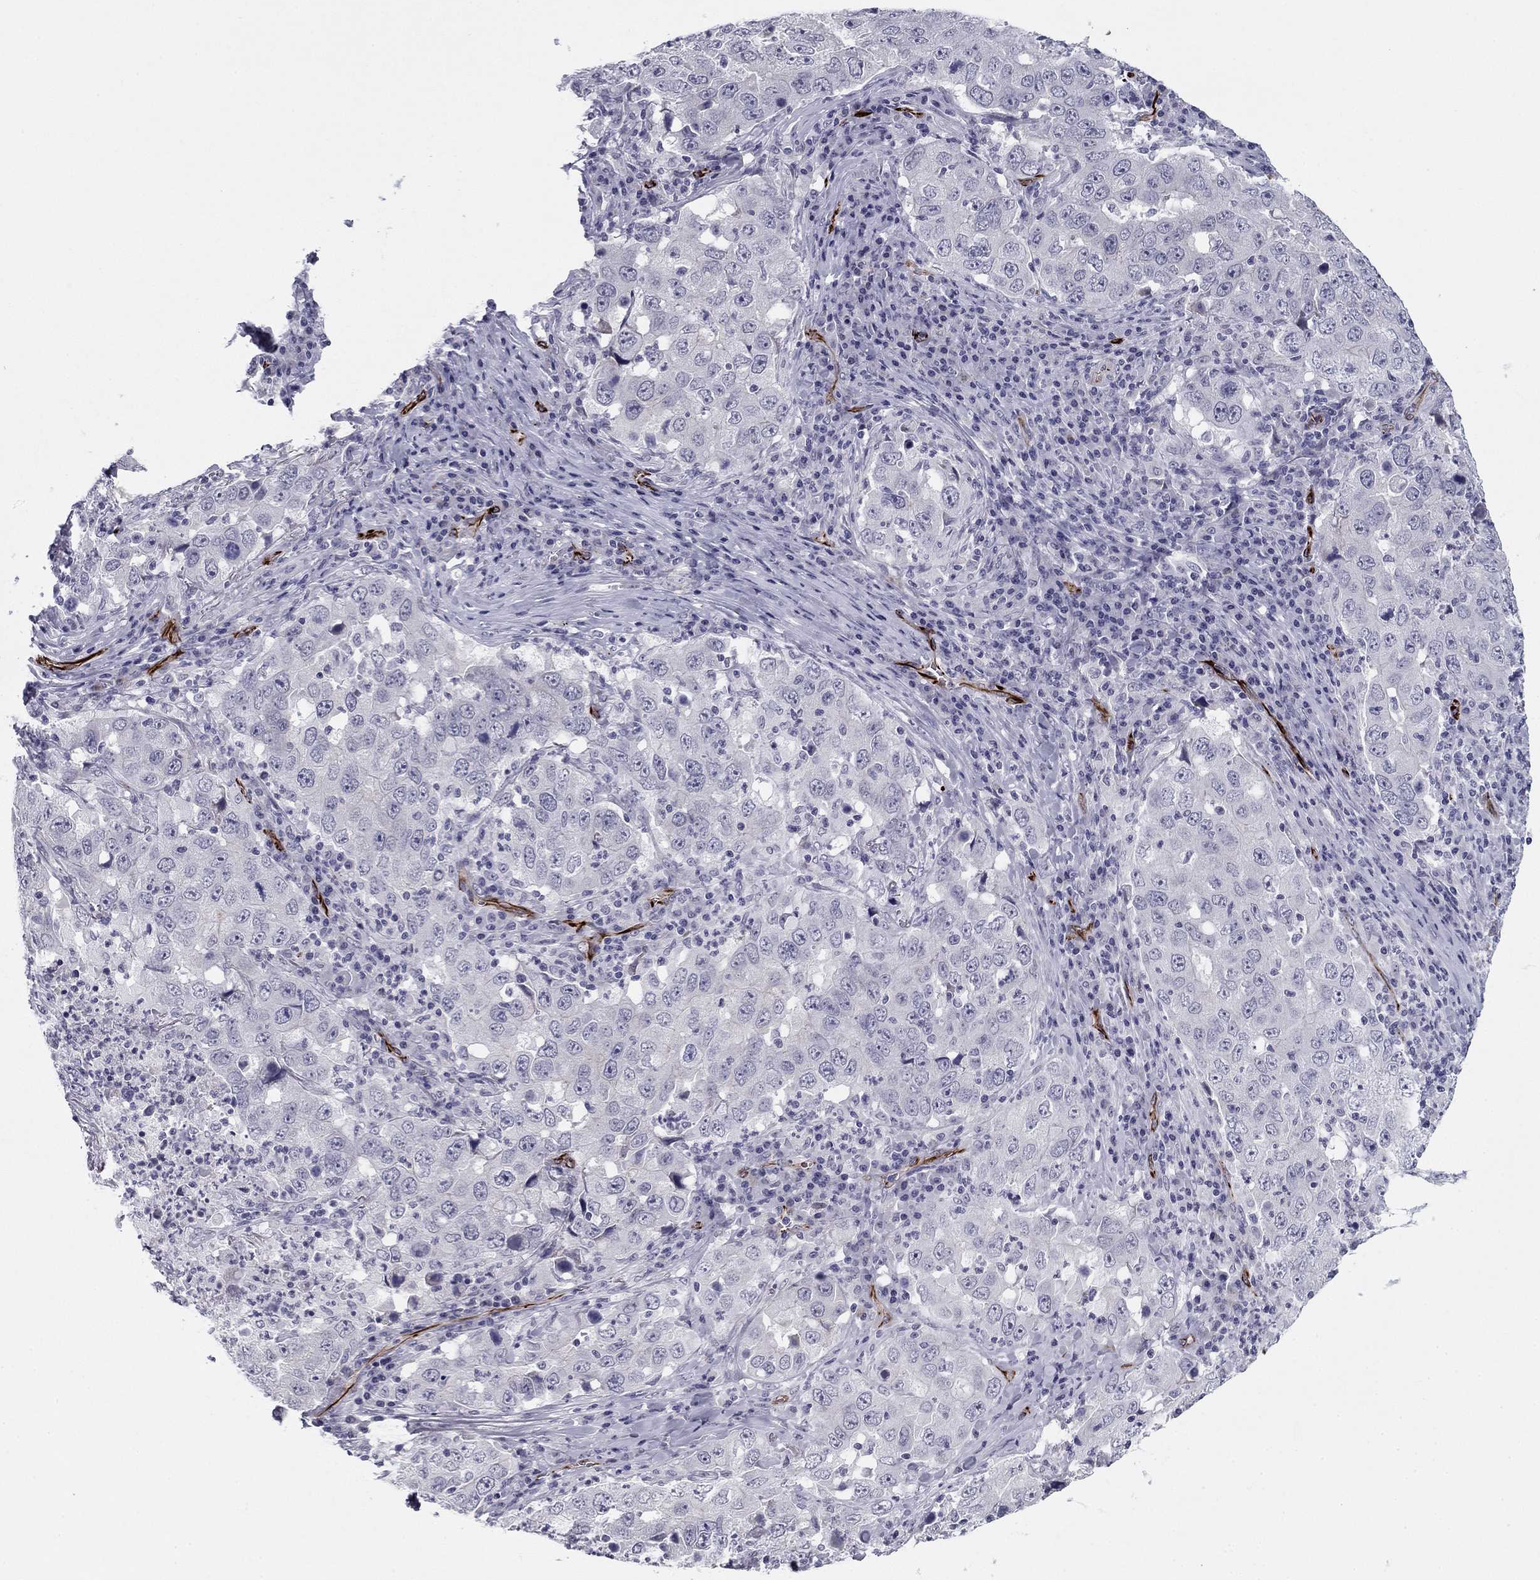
{"staining": {"intensity": "negative", "quantity": "none", "location": "none"}, "tissue": "lung cancer", "cell_type": "Tumor cells", "image_type": "cancer", "snomed": [{"axis": "morphology", "description": "Adenocarcinoma, NOS"}, {"axis": "topography", "description": "Lung"}], "caption": "Tumor cells are negative for brown protein staining in adenocarcinoma (lung).", "gene": "ANKS4B", "patient": {"sex": "male", "age": 73}}